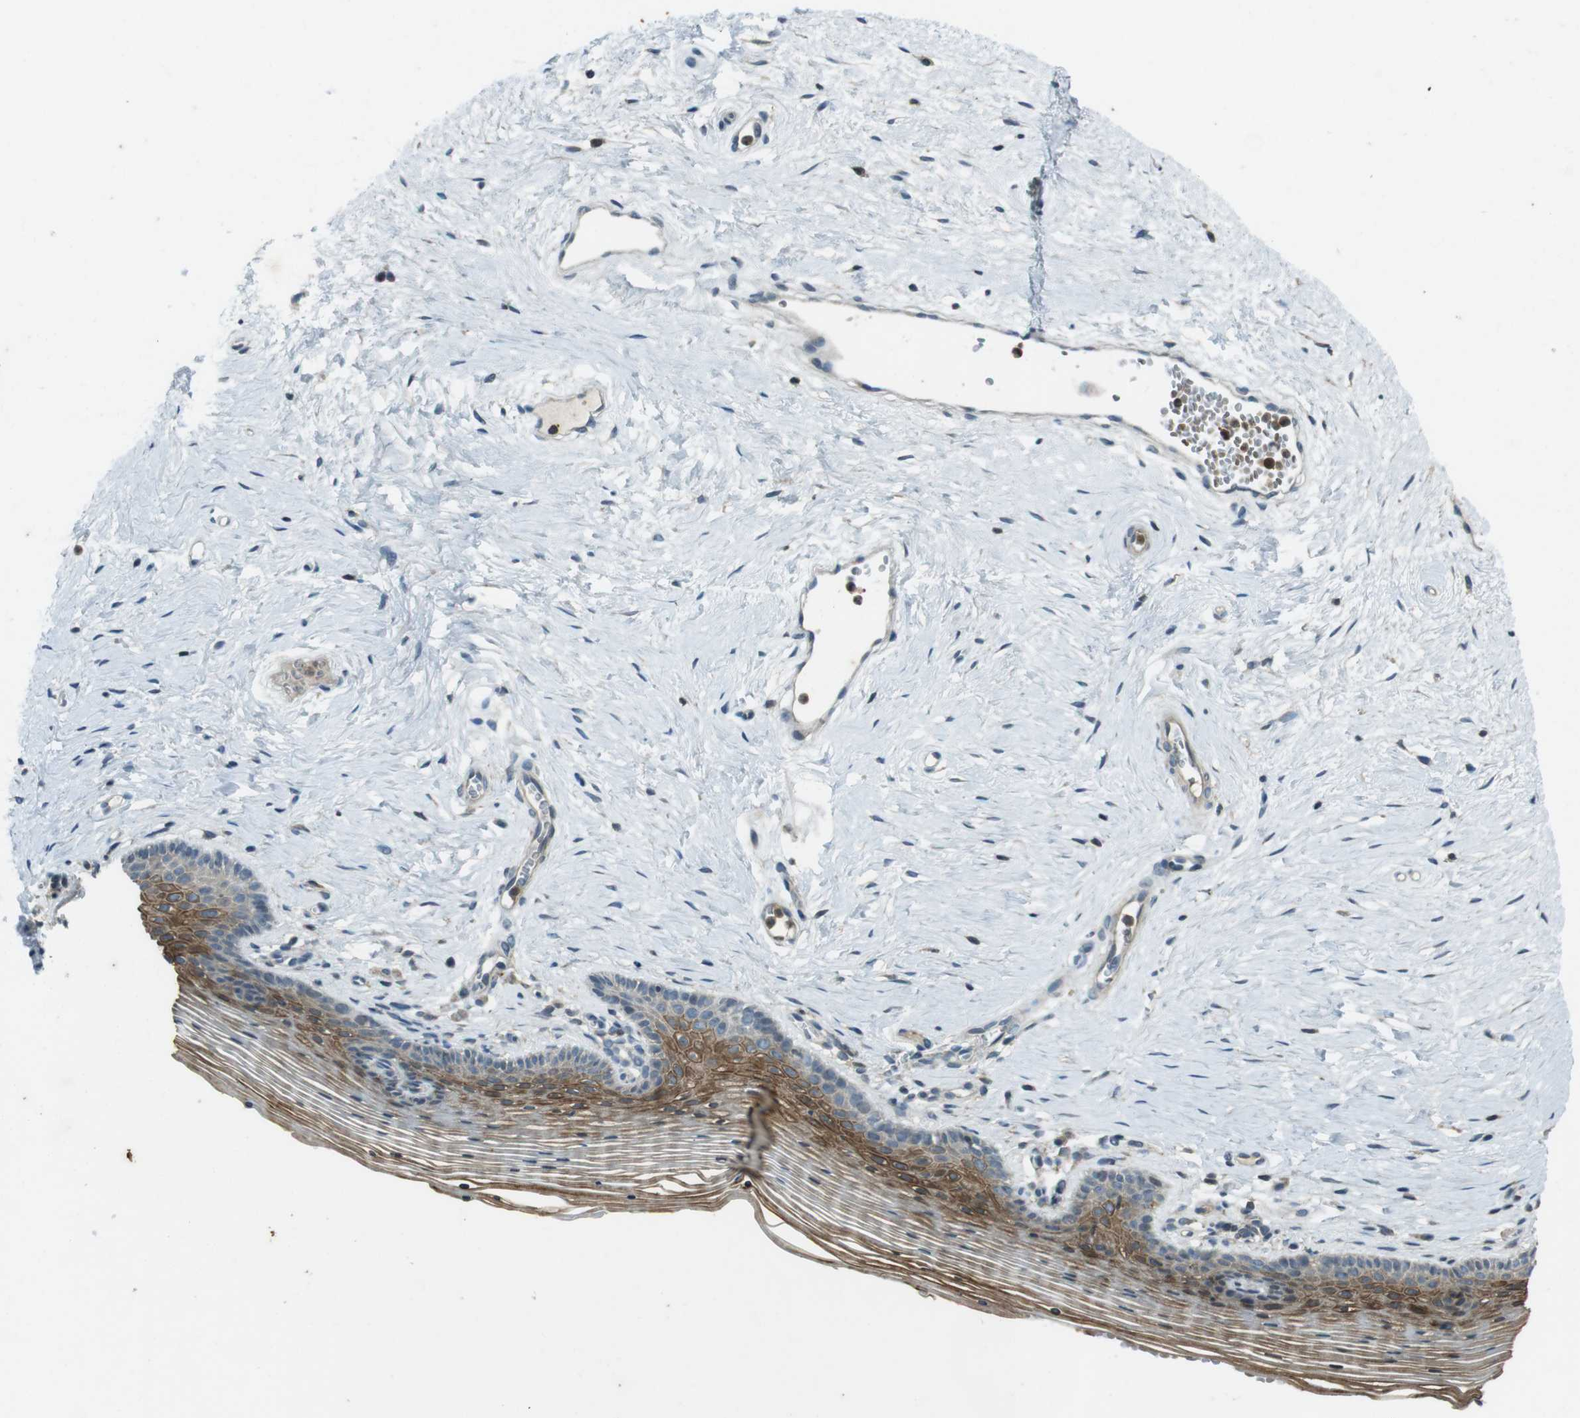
{"staining": {"intensity": "moderate", "quantity": "<25%", "location": "cytoplasmic/membranous"}, "tissue": "vagina", "cell_type": "Squamous epithelial cells", "image_type": "normal", "snomed": [{"axis": "morphology", "description": "Normal tissue, NOS"}, {"axis": "topography", "description": "Vagina"}], "caption": "Immunohistochemical staining of normal human vagina demonstrates low levels of moderate cytoplasmic/membranous staining in about <25% of squamous epithelial cells. (brown staining indicates protein expression, while blue staining denotes nuclei).", "gene": "ZYX", "patient": {"sex": "female", "age": 32}}